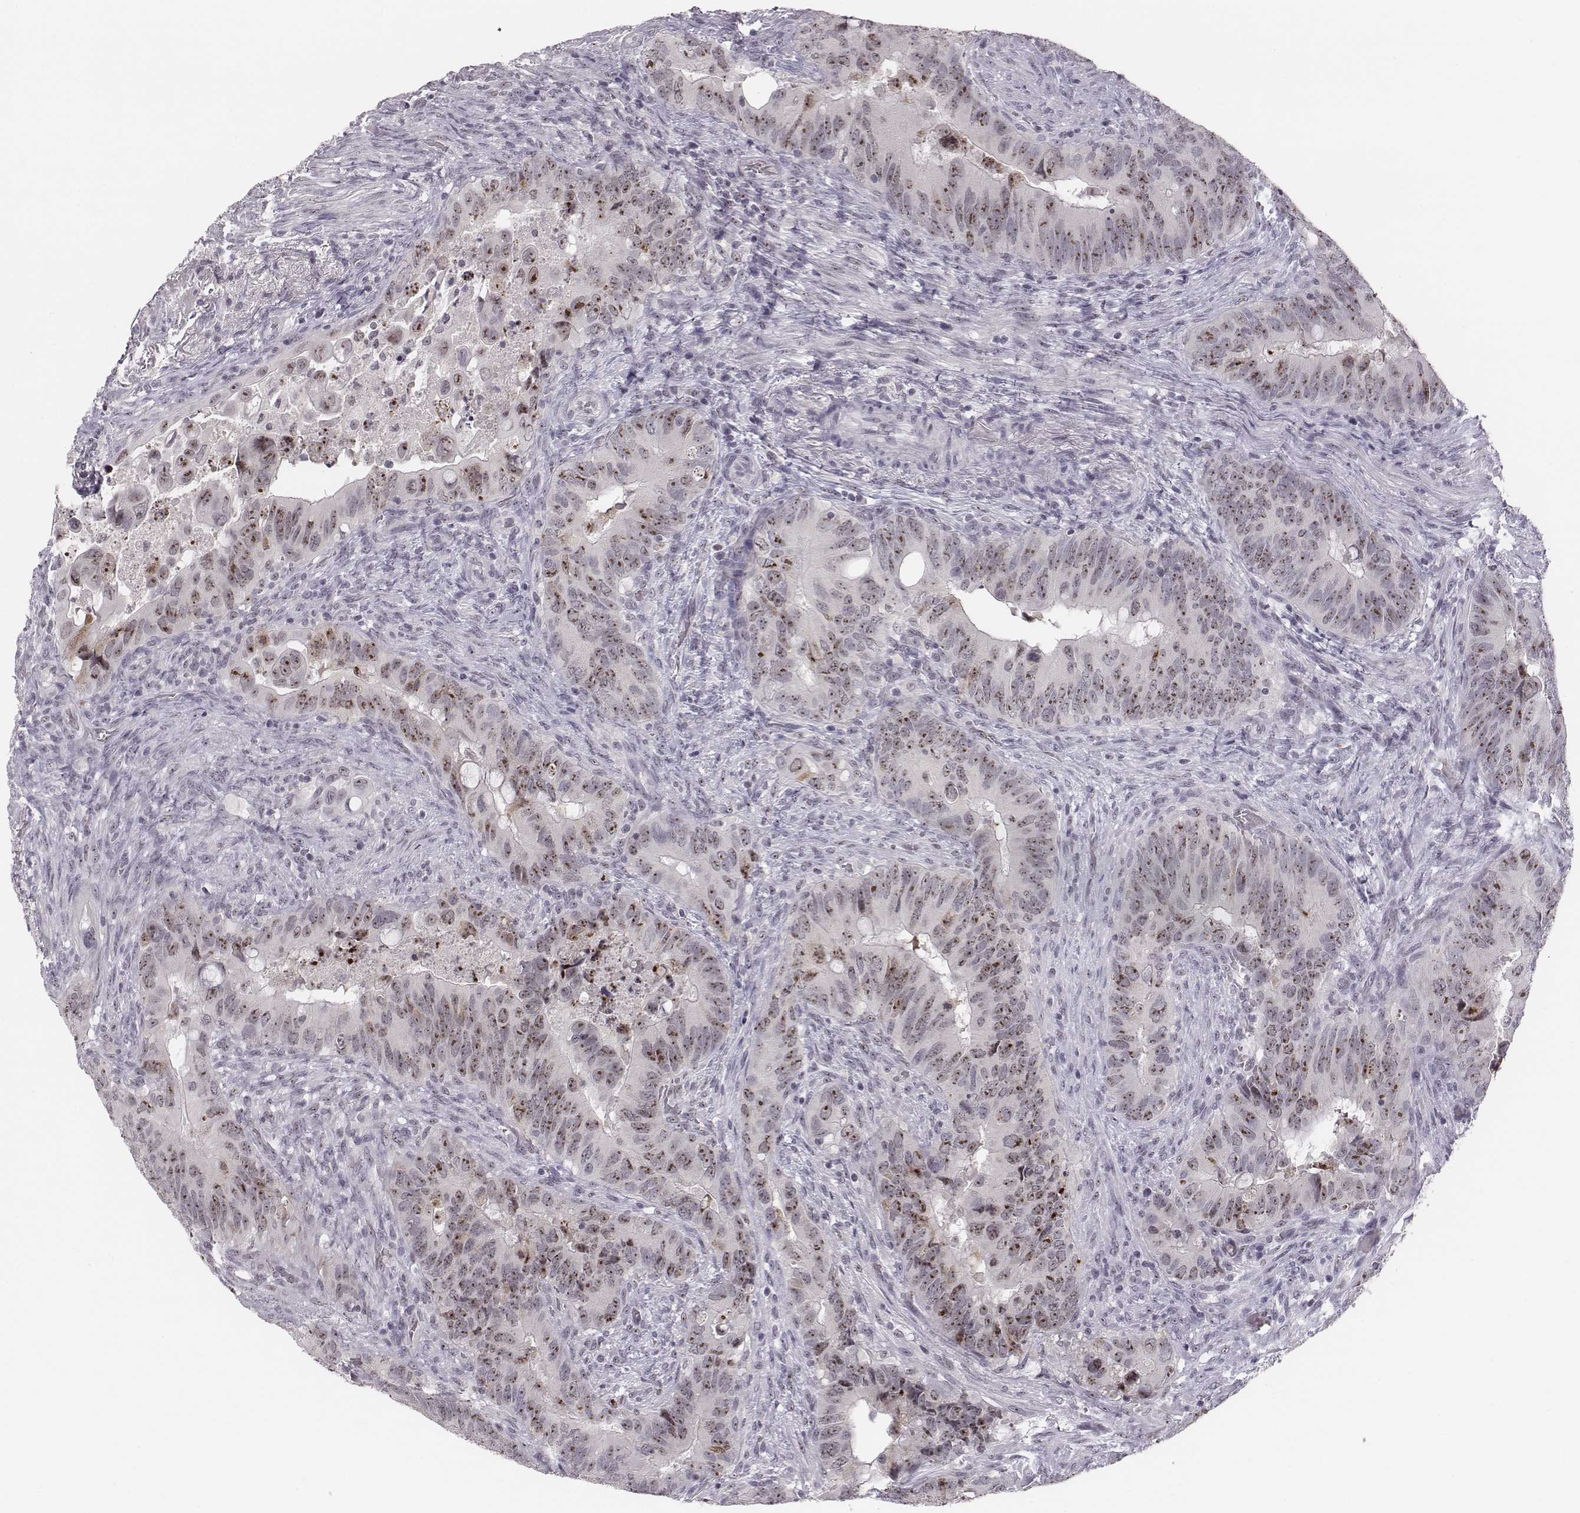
{"staining": {"intensity": "strong", "quantity": ">75%", "location": "nuclear"}, "tissue": "colorectal cancer", "cell_type": "Tumor cells", "image_type": "cancer", "snomed": [{"axis": "morphology", "description": "Adenocarcinoma, NOS"}, {"axis": "topography", "description": "Rectum"}], "caption": "There is high levels of strong nuclear staining in tumor cells of colorectal cancer, as demonstrated by immunohistochemical staining (brown color).", "gene": "NIFK", "patient": {"sex": "male", "age": 78}}